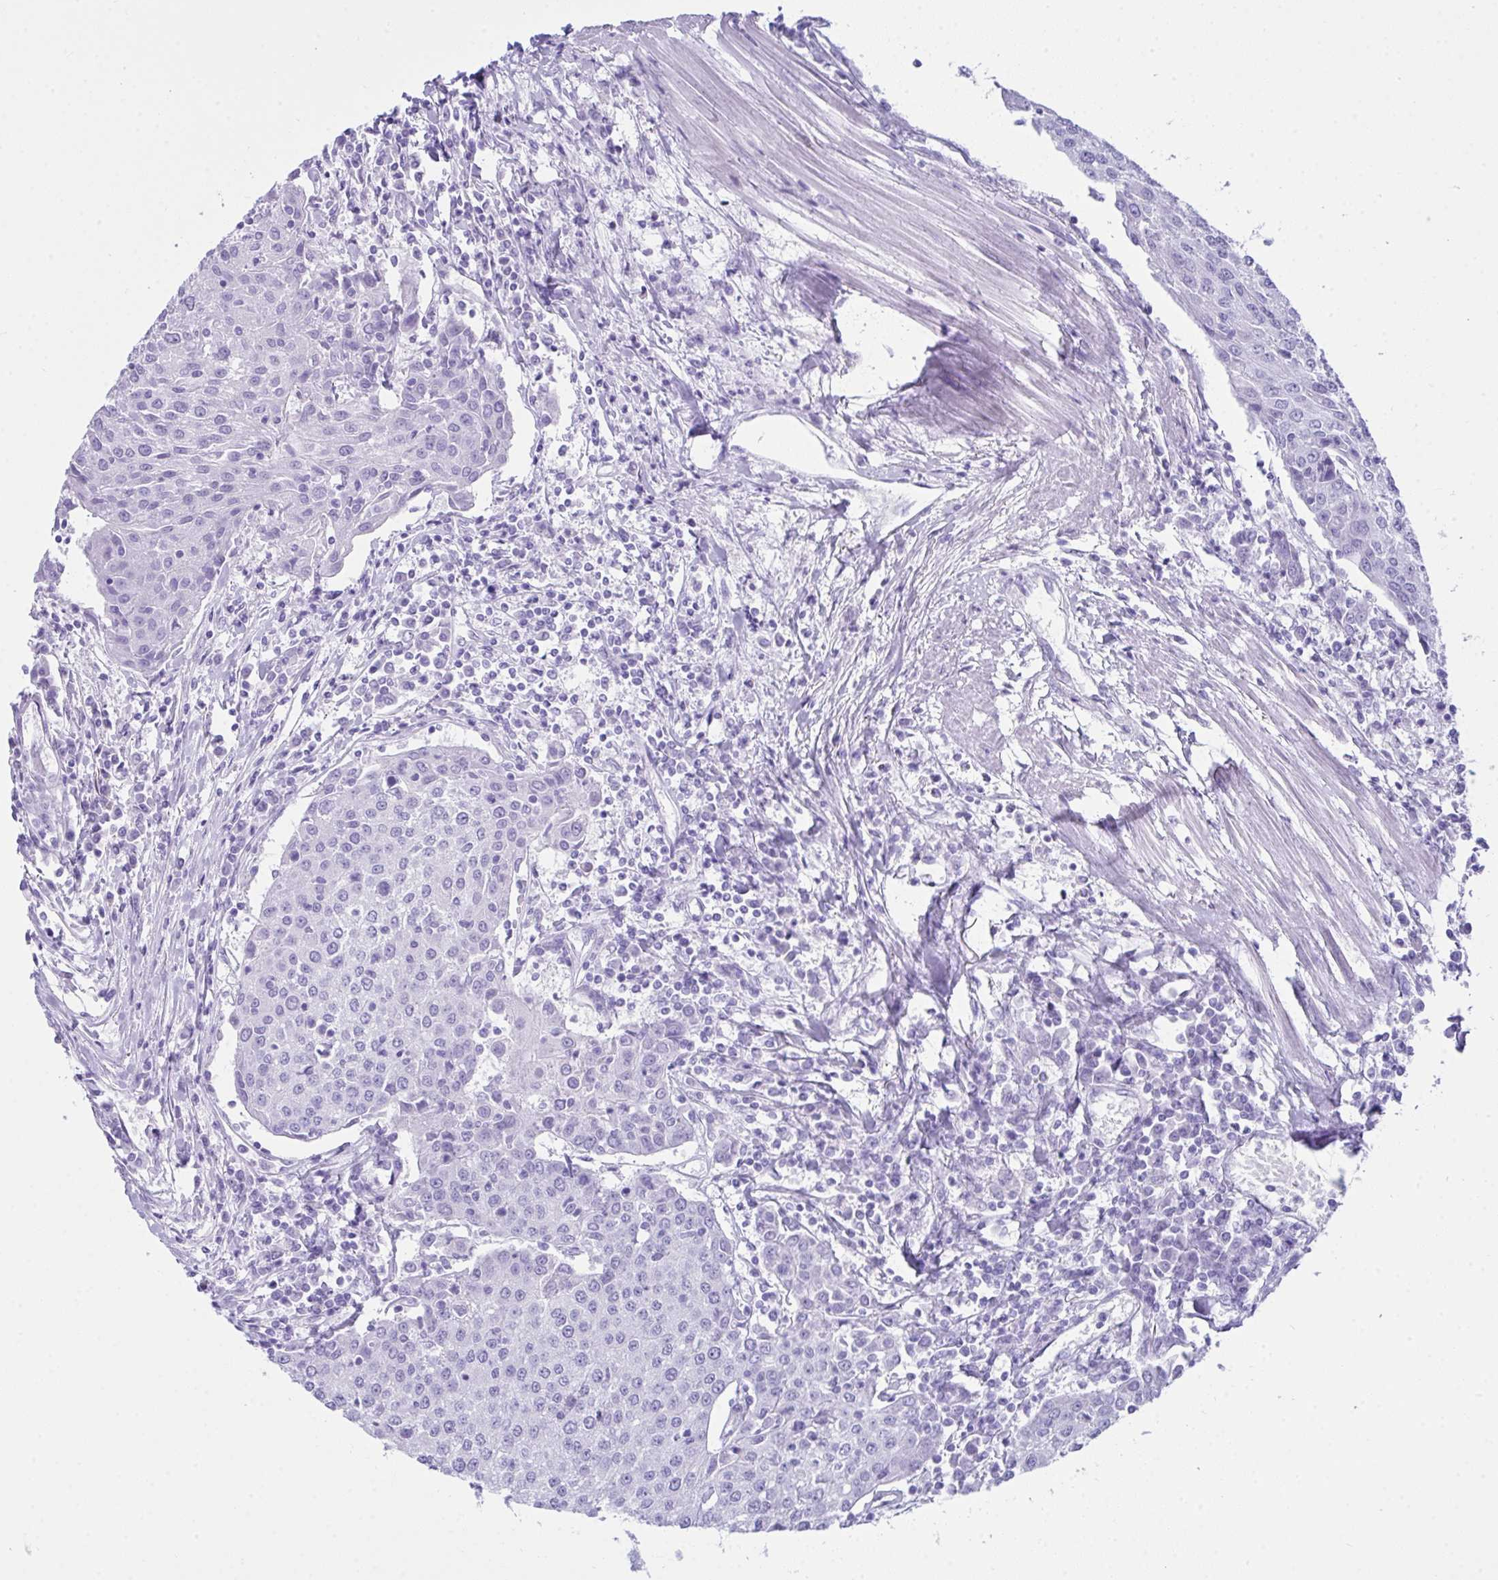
{"staining": {"intensity": "negative", "quantity": "none", "location": "none"}, "tissue": "urothelial cancer", "cell_type": "Tumor cells", "image_type": "cancer", "snomed": [{"axis": "morphology", "description": "Urothelial carcinoma, High grade"}, {"axis": "topography", "description": "Urinary bladder"}], "caption": "High magnification brightfield microscopy of urothelial carcinoma (high-grade) stained with DAB (brown) and counterstained with hematoxylin (blue): tumor cells show no significant positivity.", "gene": "LGALS4", "patient": {"sex": "female", "age": 85}}